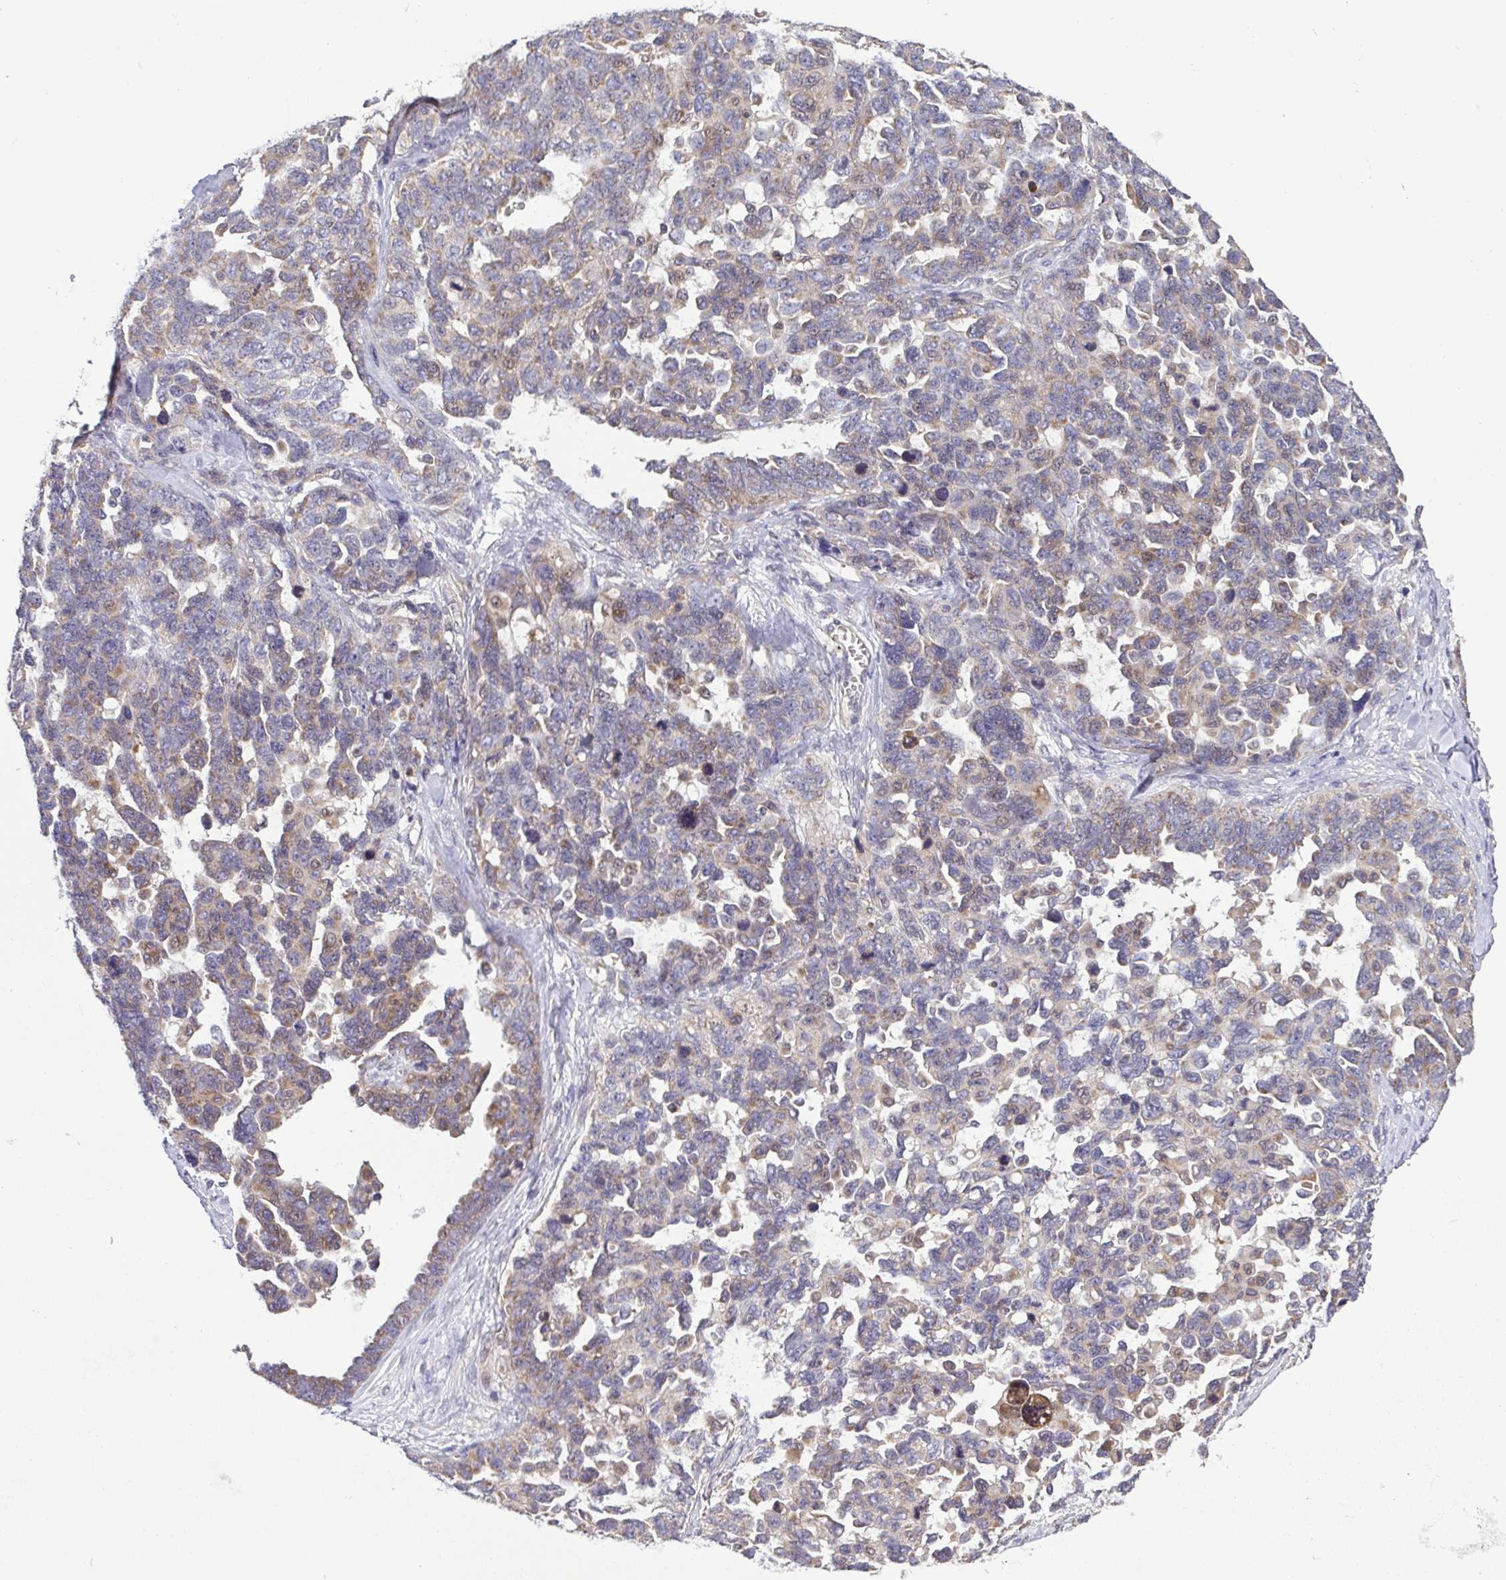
{"staining": {"intensity": "weak", "quantity": "25%-75%", "location": "cytoplasmic/membranous"}, "tissue": "ovarian cancer", "cell_type": "Tumor cells", "image_type": "cancer", "snomed": [{"axis": "morphology", "description": "Cystadenocarcinoma, serous, NOS"}, {"axis": "topography", "description": "Ovary"}], "caption": "Immunohistochemical staining of human ovarian cancer (serous cystadenocarcinoma) displays low levels of weak cytoplasmic/membranous expression in approximately 25%-75% of tumor cells.", "gene": "OSBPL7", "patient": {"sex": "female", "age": 69}}